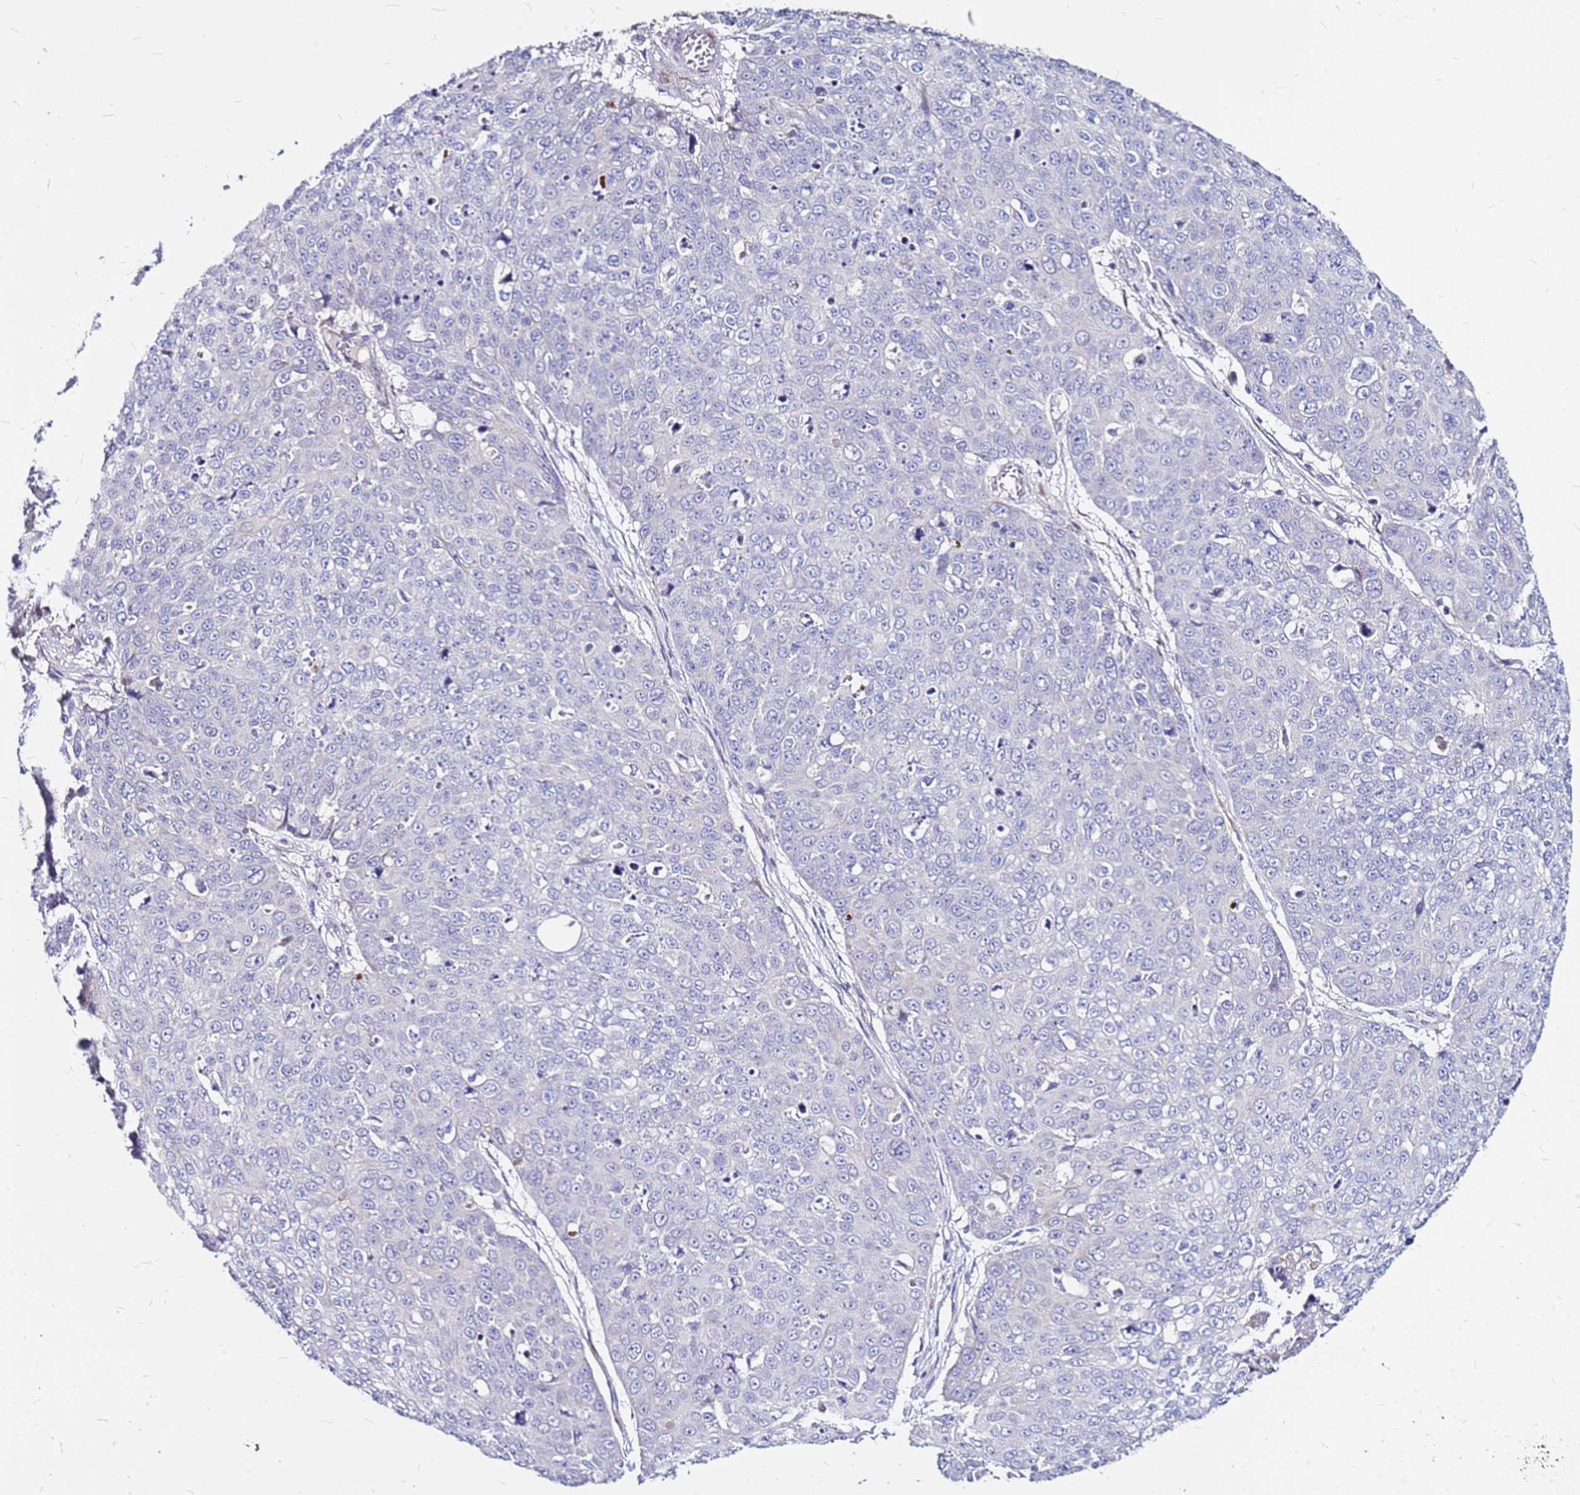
{"staining": {"intensity": "negative", "quantity": "none", "location": "none"}, "tissue": "skin cancer", "cell_type": "Tumor cells", "image_type": "cancer", "snomed": [{"axis": "morphology", "description": "Squamous cell carcinoma, NOS"}, {"axis": "topography", "description": "Skin"}], "caption": "The immunohistochemistry photomicrograph has no significant expression in tumor cells of skin cancer tissue.", "gene": "CASD1", "patient": {"sex": "male", "age": 71}}